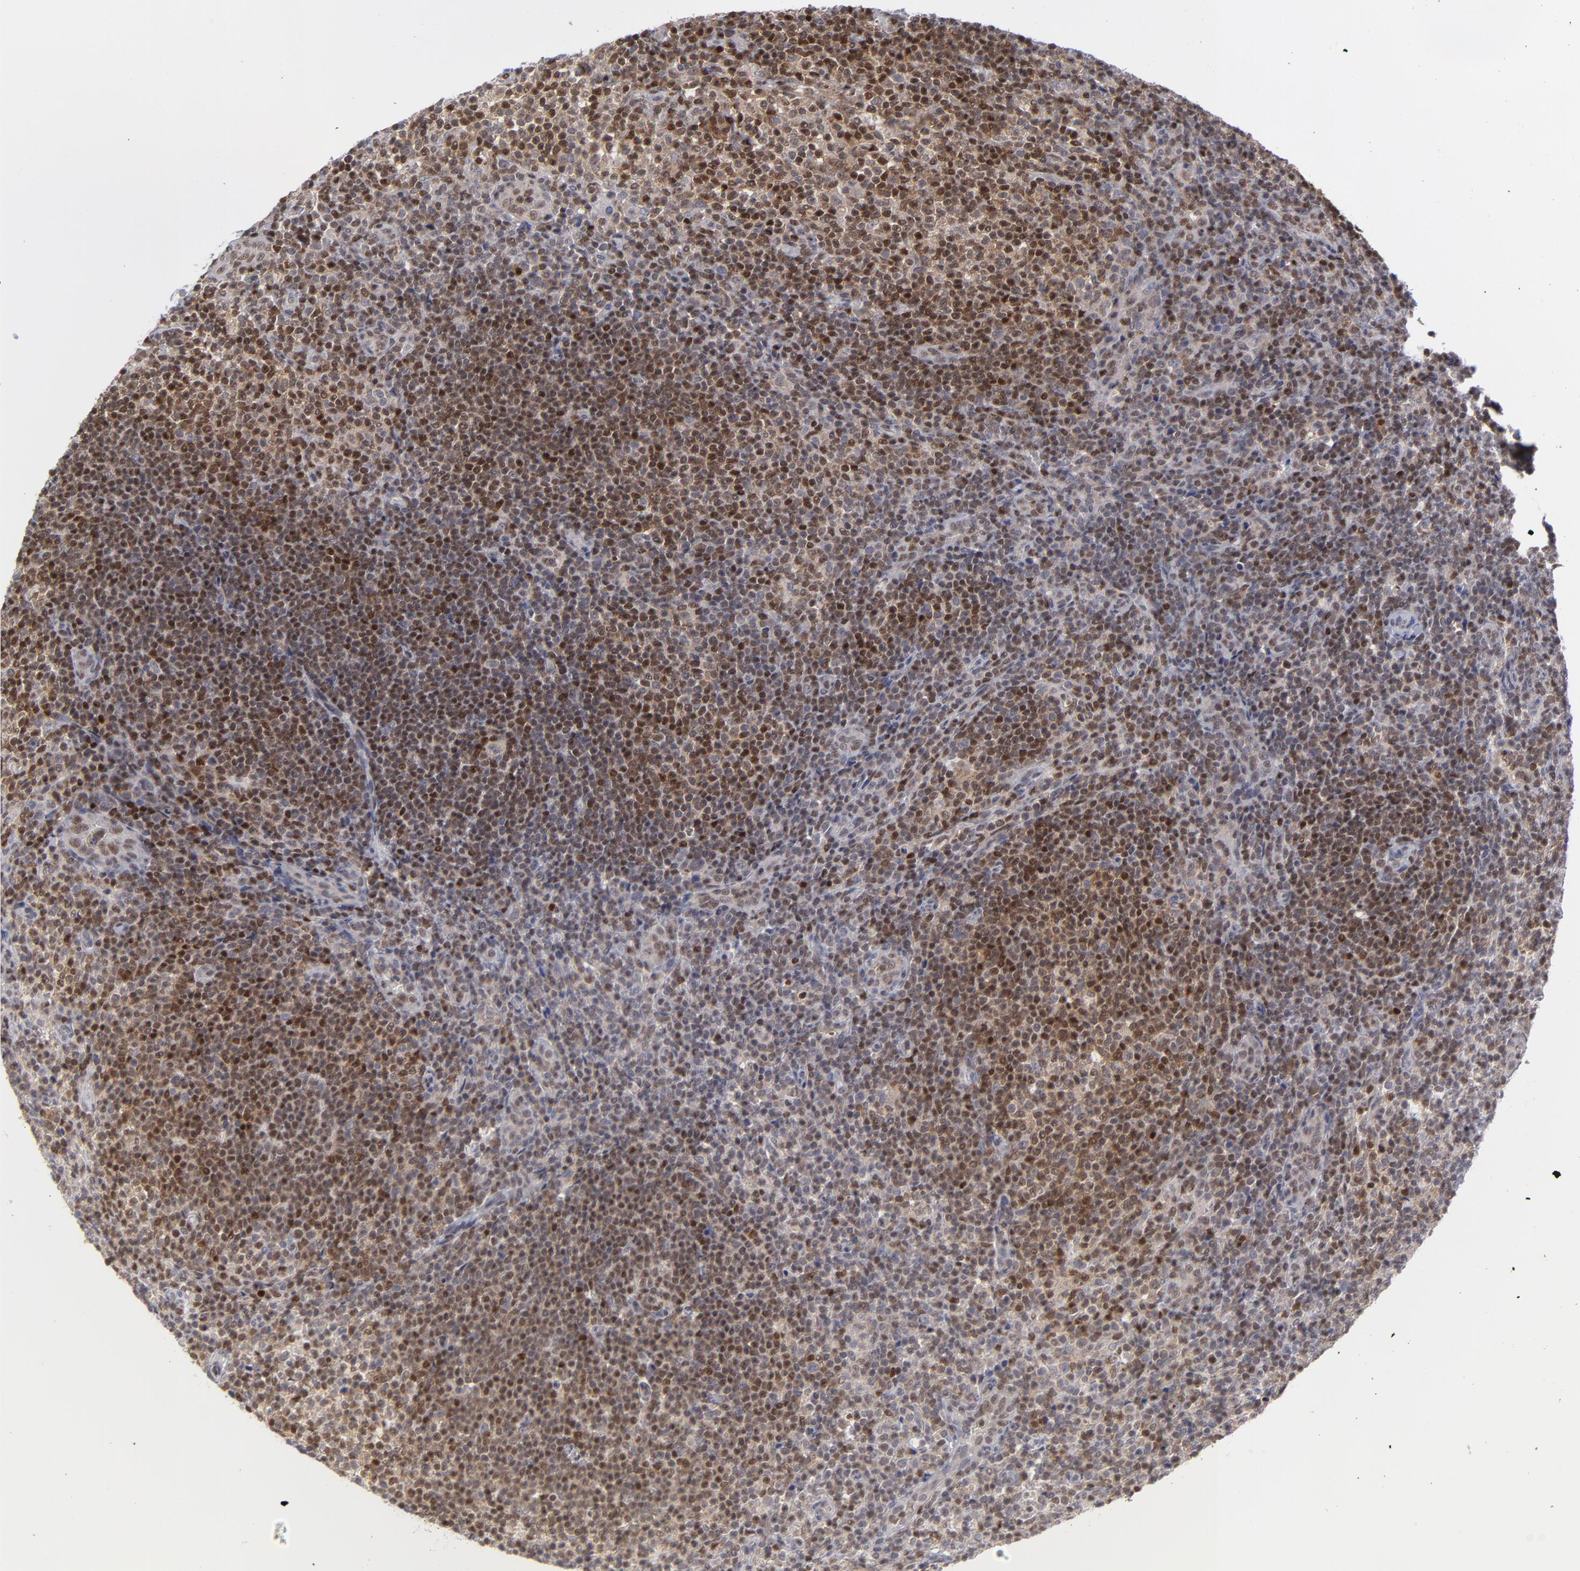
{"staining": {"intensity": "moderate", "quantity": "25%-75%", "location": "cytoplasmic/membranous,nuclear"}, "tissue": "lymphoma", "cell_type": "Tumor cells", "image_type": "cancer", "snomed": [{"axis": "morphology", "description": "Malignant lymphoma, non-Hodgkin's type, Low grade"}, {"axis": "topography", "description": "Lymph node"}], "caption": "A medium amount of moderate cytoplasmic/membranous and nuclear positivity is identified in about 25%-75% of tumor cells in lymphoma tissue. (DAB = brown stain, brightfield microscopy at high magnification).", "gene": "GSR", "patient": {"sex": "female", "age": 76}}